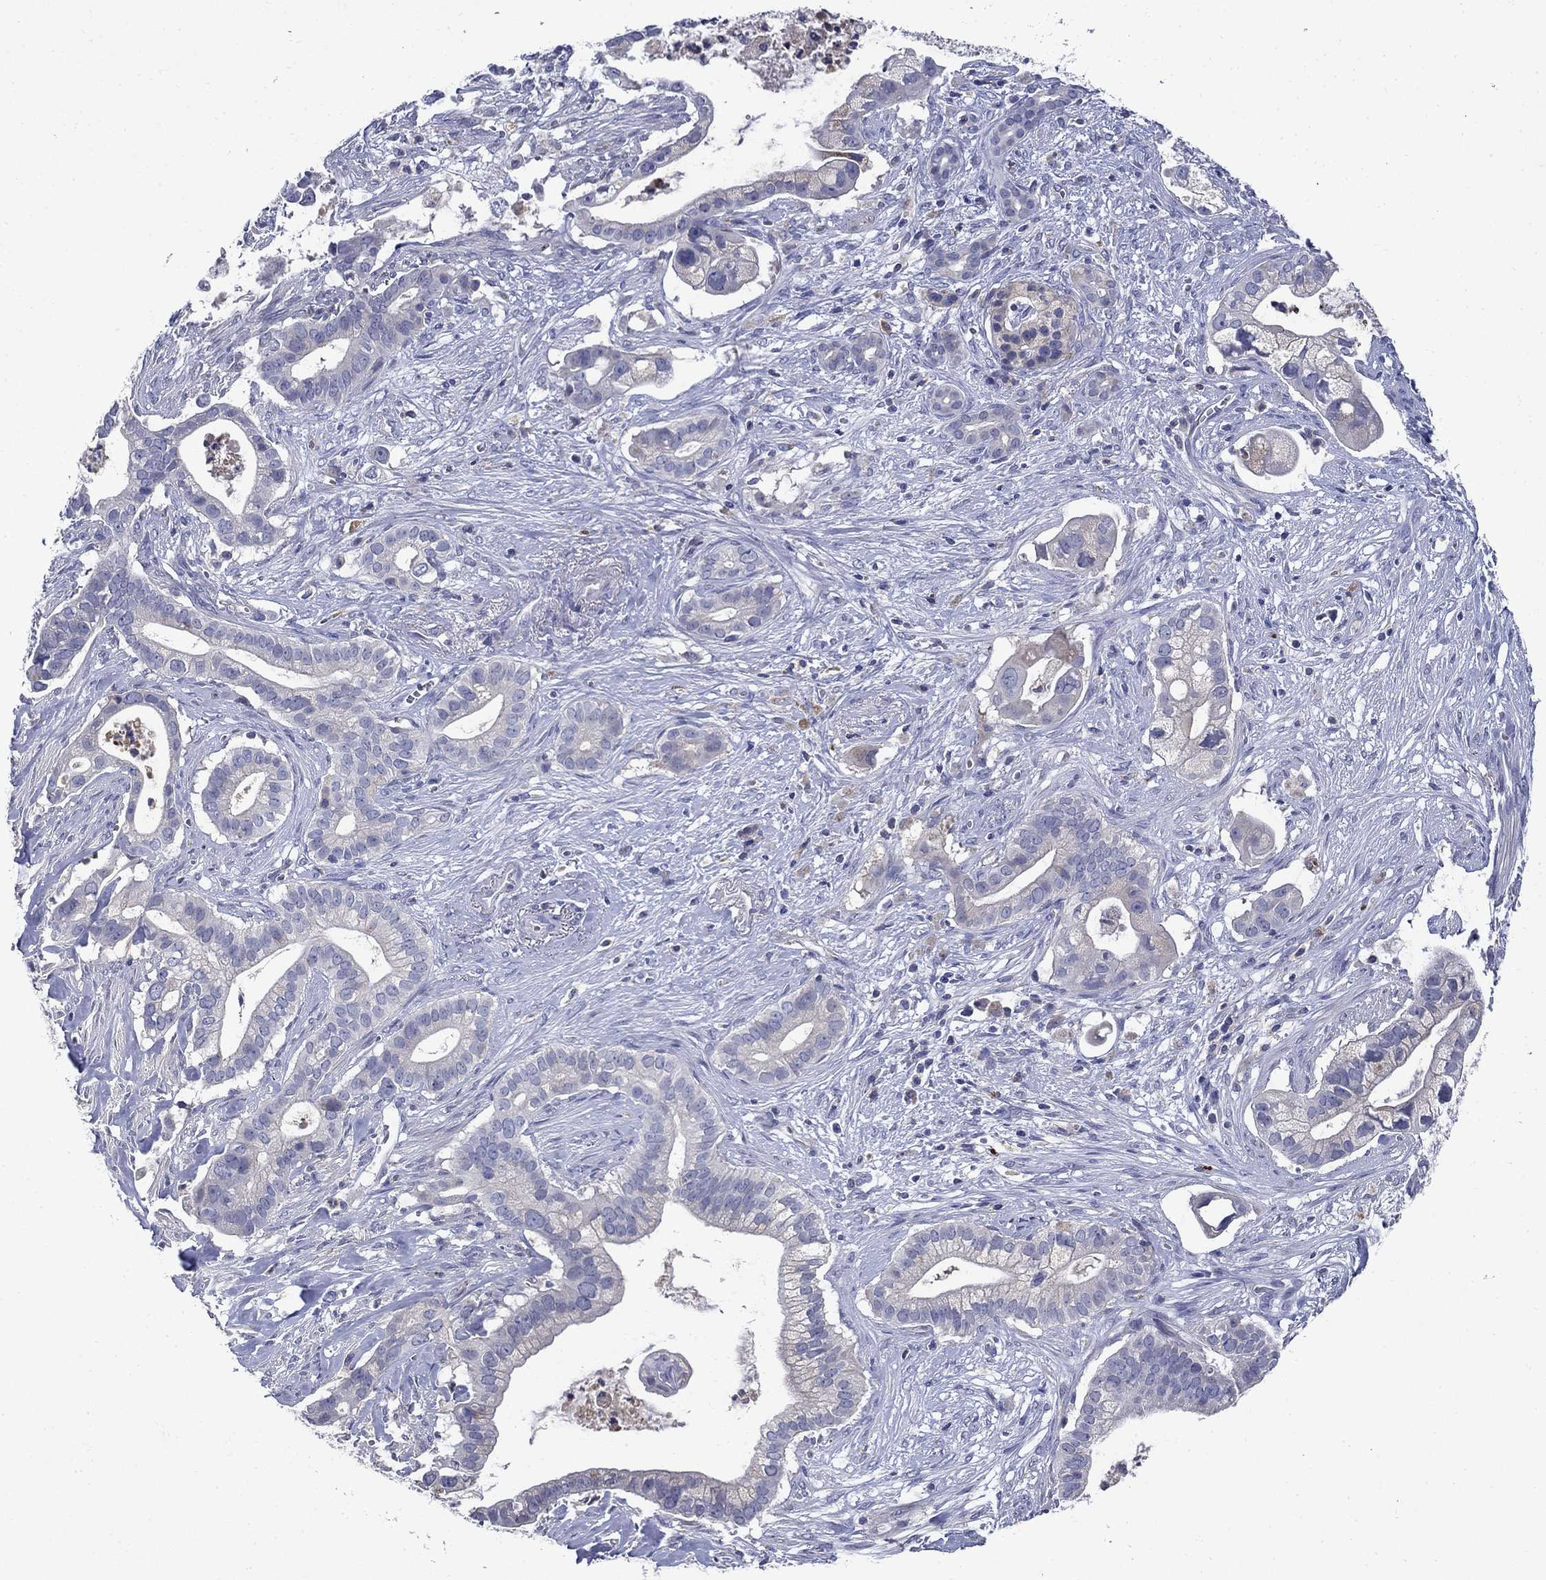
{"staining": {"intensity": "negative", "quantity": "none", "location": "none"}, "tissue": "pancreatic cancer", "cell_type": "Tumor cells", "image_type": "cancer", "snomed": [{"axis": "morphology", "description": "Adenocarcinoma, NOS"}, {"axis": "topography", "description": "Pancreas"}], "caption": "Immunohistochemical staining of pancreatic cancer (adenocarcinoma) displays no significant positivity in tumor cells.", "gene": "STAB2", "patient": {"sex": "male", "age": 61}}